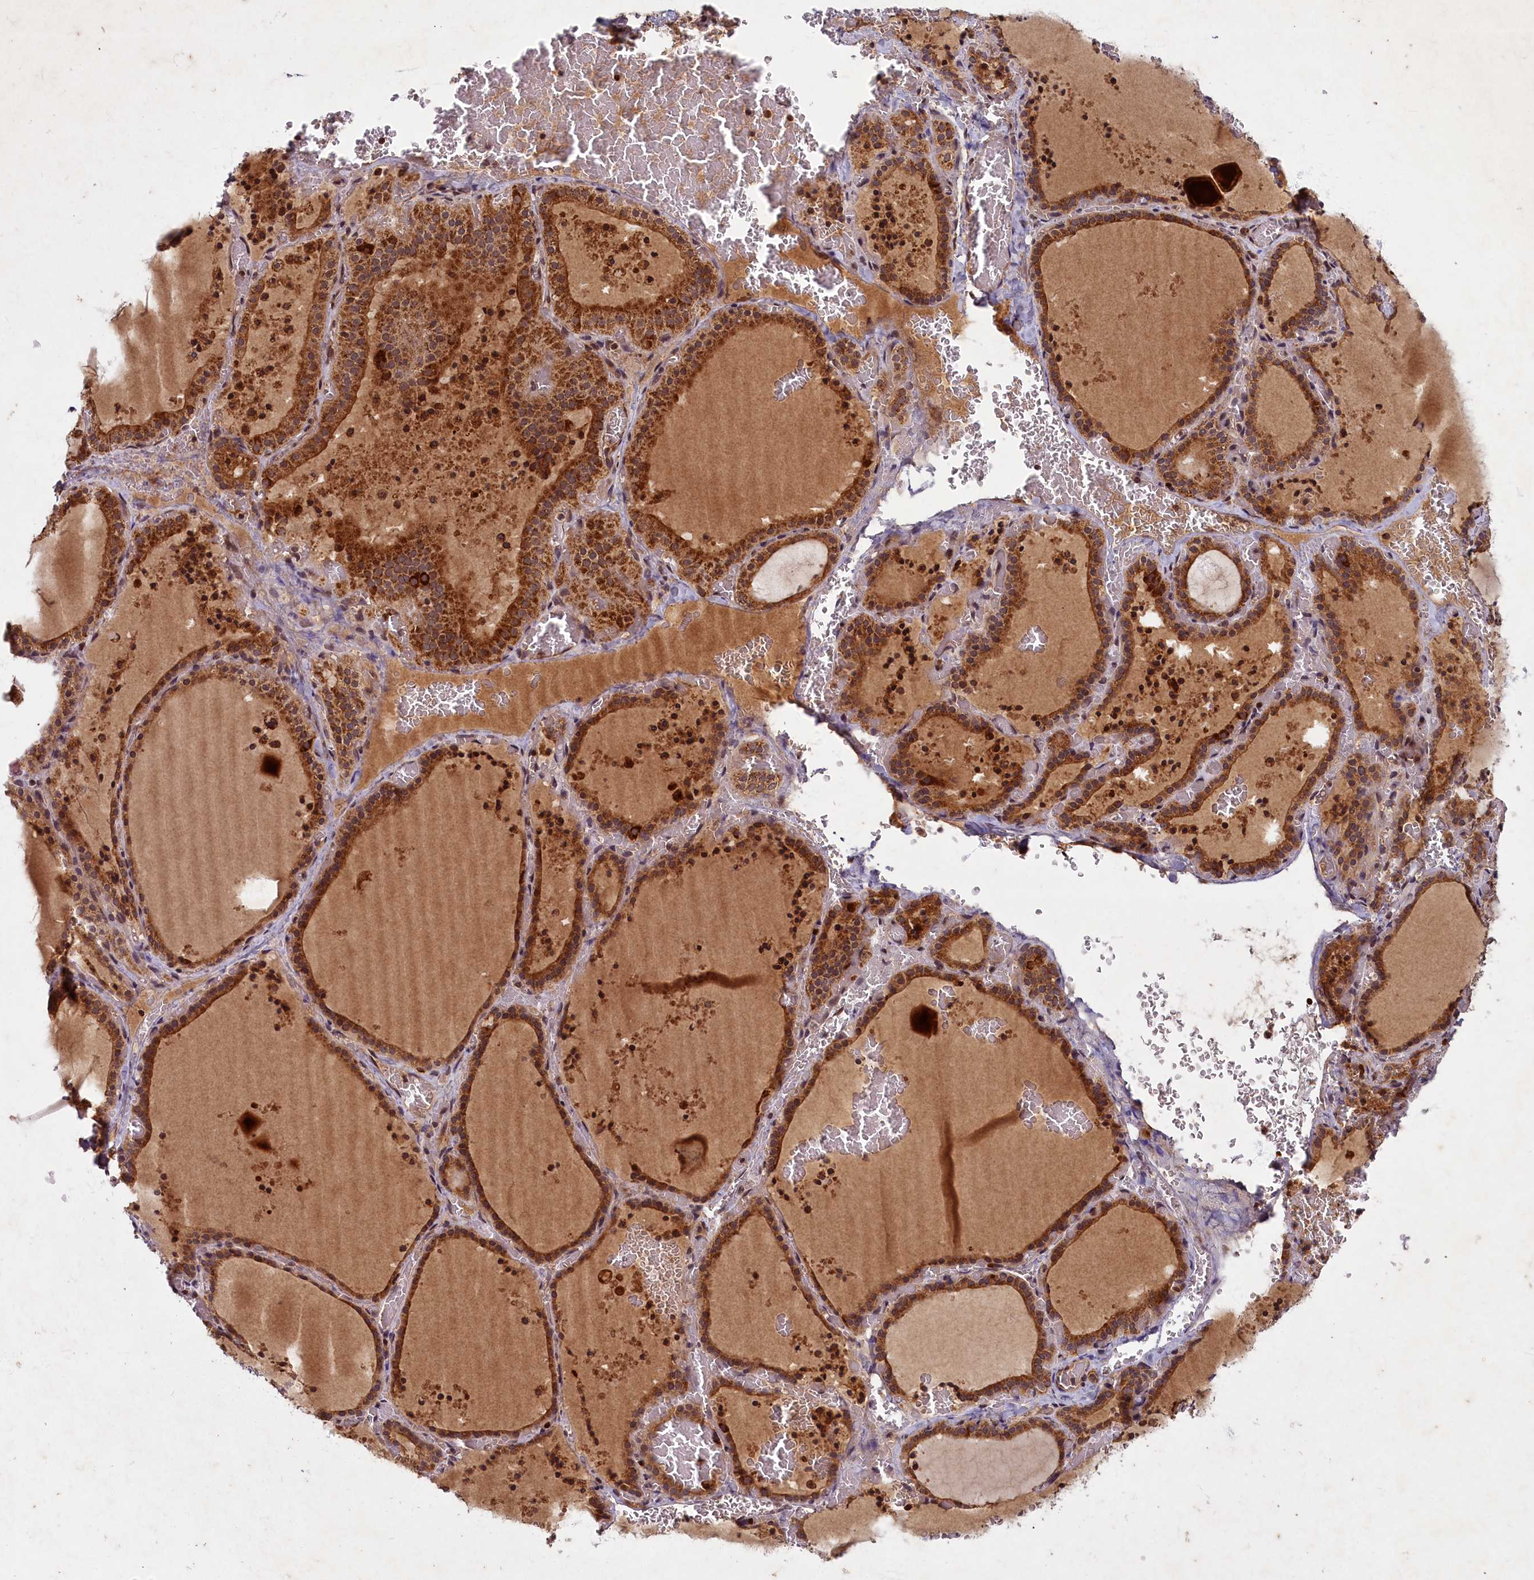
{"staining": {"intensity": "strong", "quantity": ">75%", "location": "cytoplasmic/membranous"}, "tissue": "thyroid gland", "cell_type": "Glandular cells", "image_type": "normal", "snomed": [{"axis": "morphology", "description": "Normal tissue, NOS"}, {"axis": "topography", "description": "Thyroid gland"}], "caption": "Immunohistochemistry photomicrograph of benign human thyroid gland stained for a protein (brown), which demonstrates high levels of strong cytoplasmic/membranous positivity in approximately >75% of glandular cells.", "gene": "SLC11A2", "patient": {"sex": "female", "age": 39}}